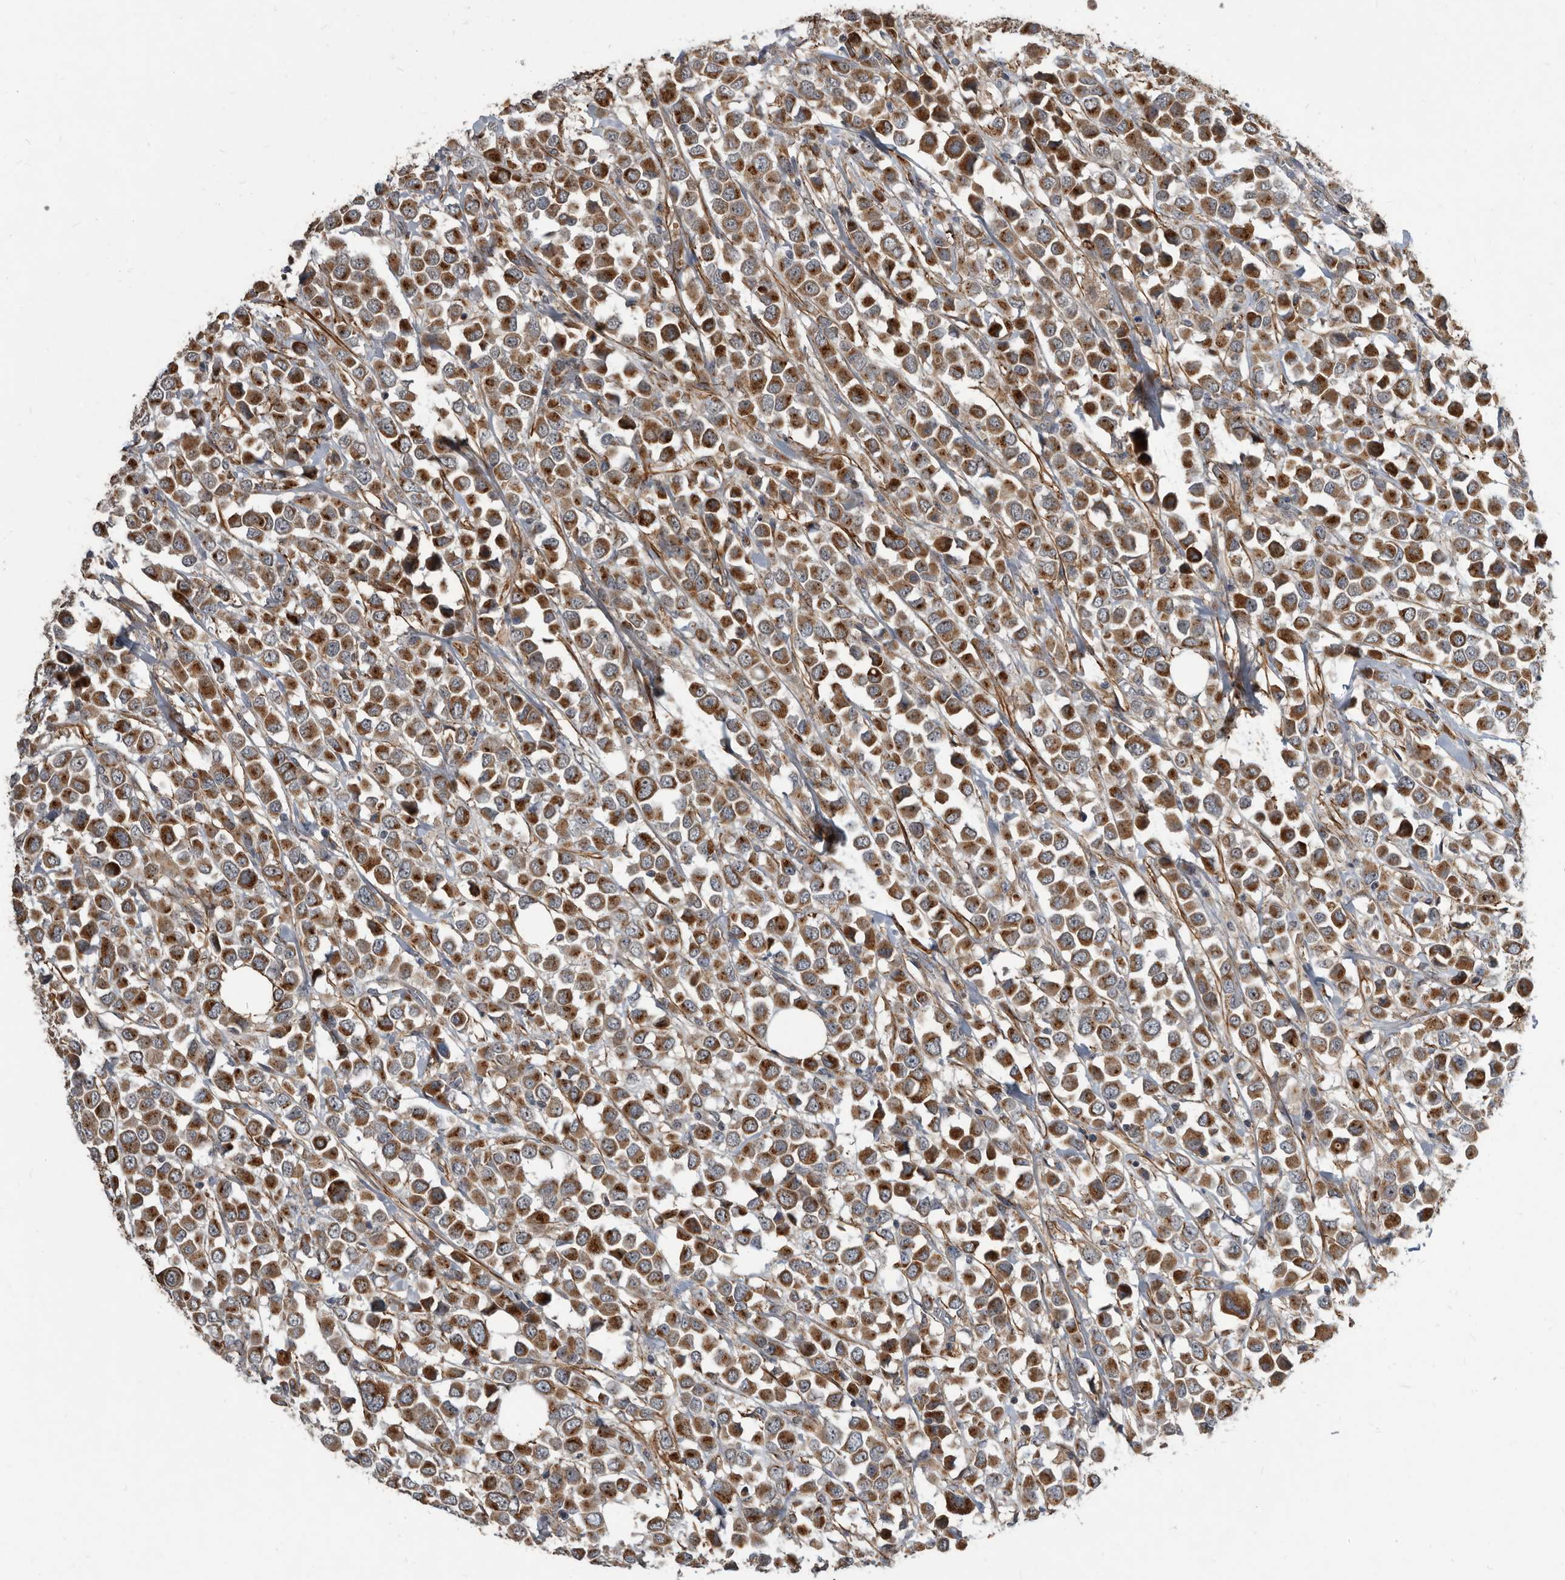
{"staining": {"intensity": "strong", "quantity": ">75%", "location": "cytoplasmic/membranous"}, "tissue": "breast cancer", "cell_type": "Tumor cells", "image_type": "cancer", "snomed": [{"axis": "morphology", "description": "Duct carcinoma"}, {"axis": "topography", "description": "Breast"}], "caption": "Human breast cancer stained with a protein marker exhibits strong staining in tumor cells.", "gene": "PI15", "patient": {"sex": "female", "age": 61}}